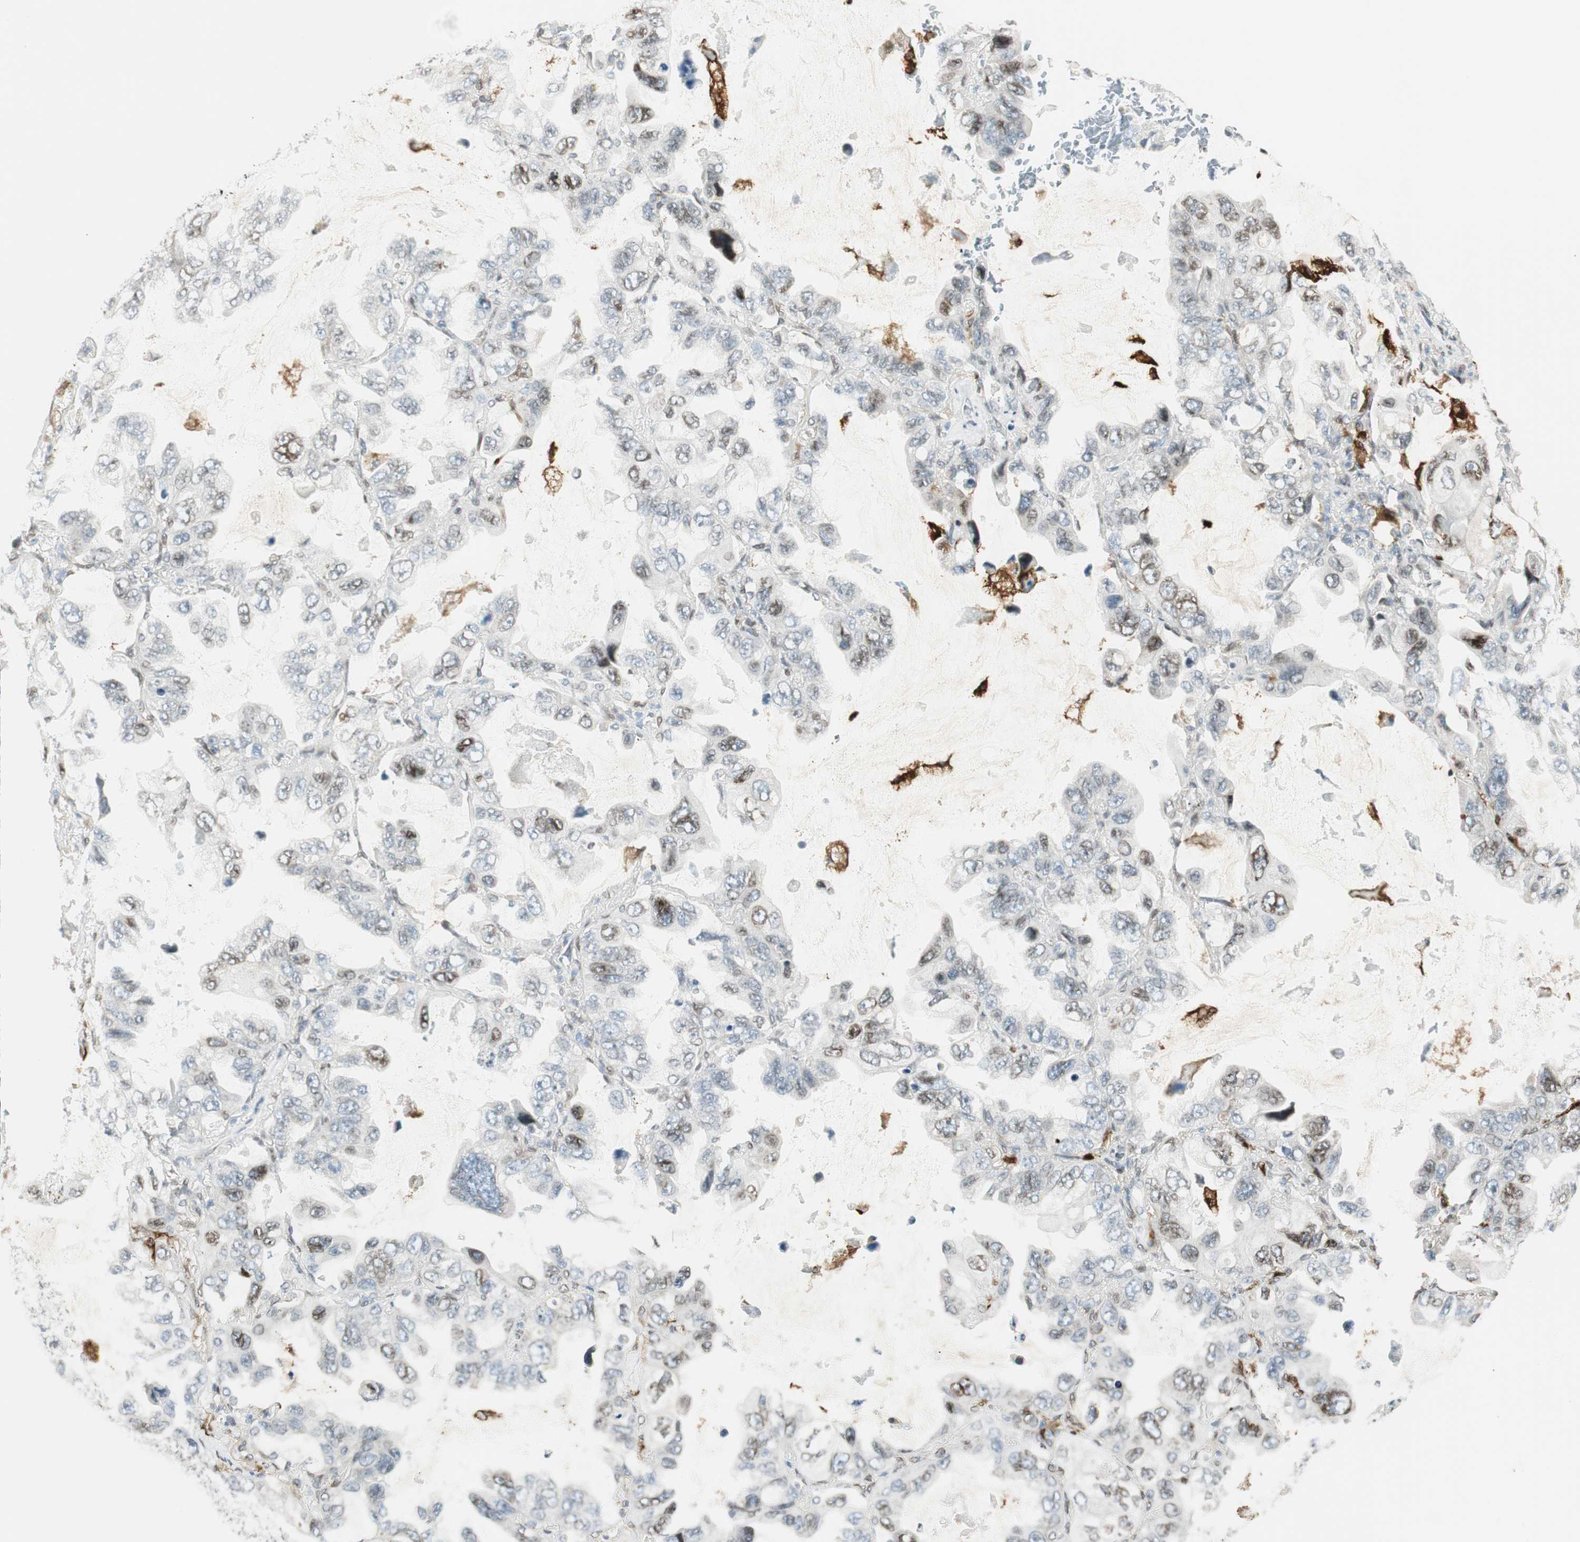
{"staining": {"intensity": "weak", "quantity": "<25%", "location": "nuclear"}, "tissue": "lung cancer", "cell_type": "Tumor cells", "image_type": "cancer", "snomed": [{"axis": "morphology", "description": "Squamous cell carcinoma, NOS"}, {"axis": "topography", "description": "Lung"}], "caption": "A high-resolution photomicrograph shows immunohistochemistry staining of lung squamous cell carcinoma, which shows no significant expression in tumor cells. Nuclei are stained in blue.", "gene": "TMEM260", "patient": {"sex": "female", "age": 73}}